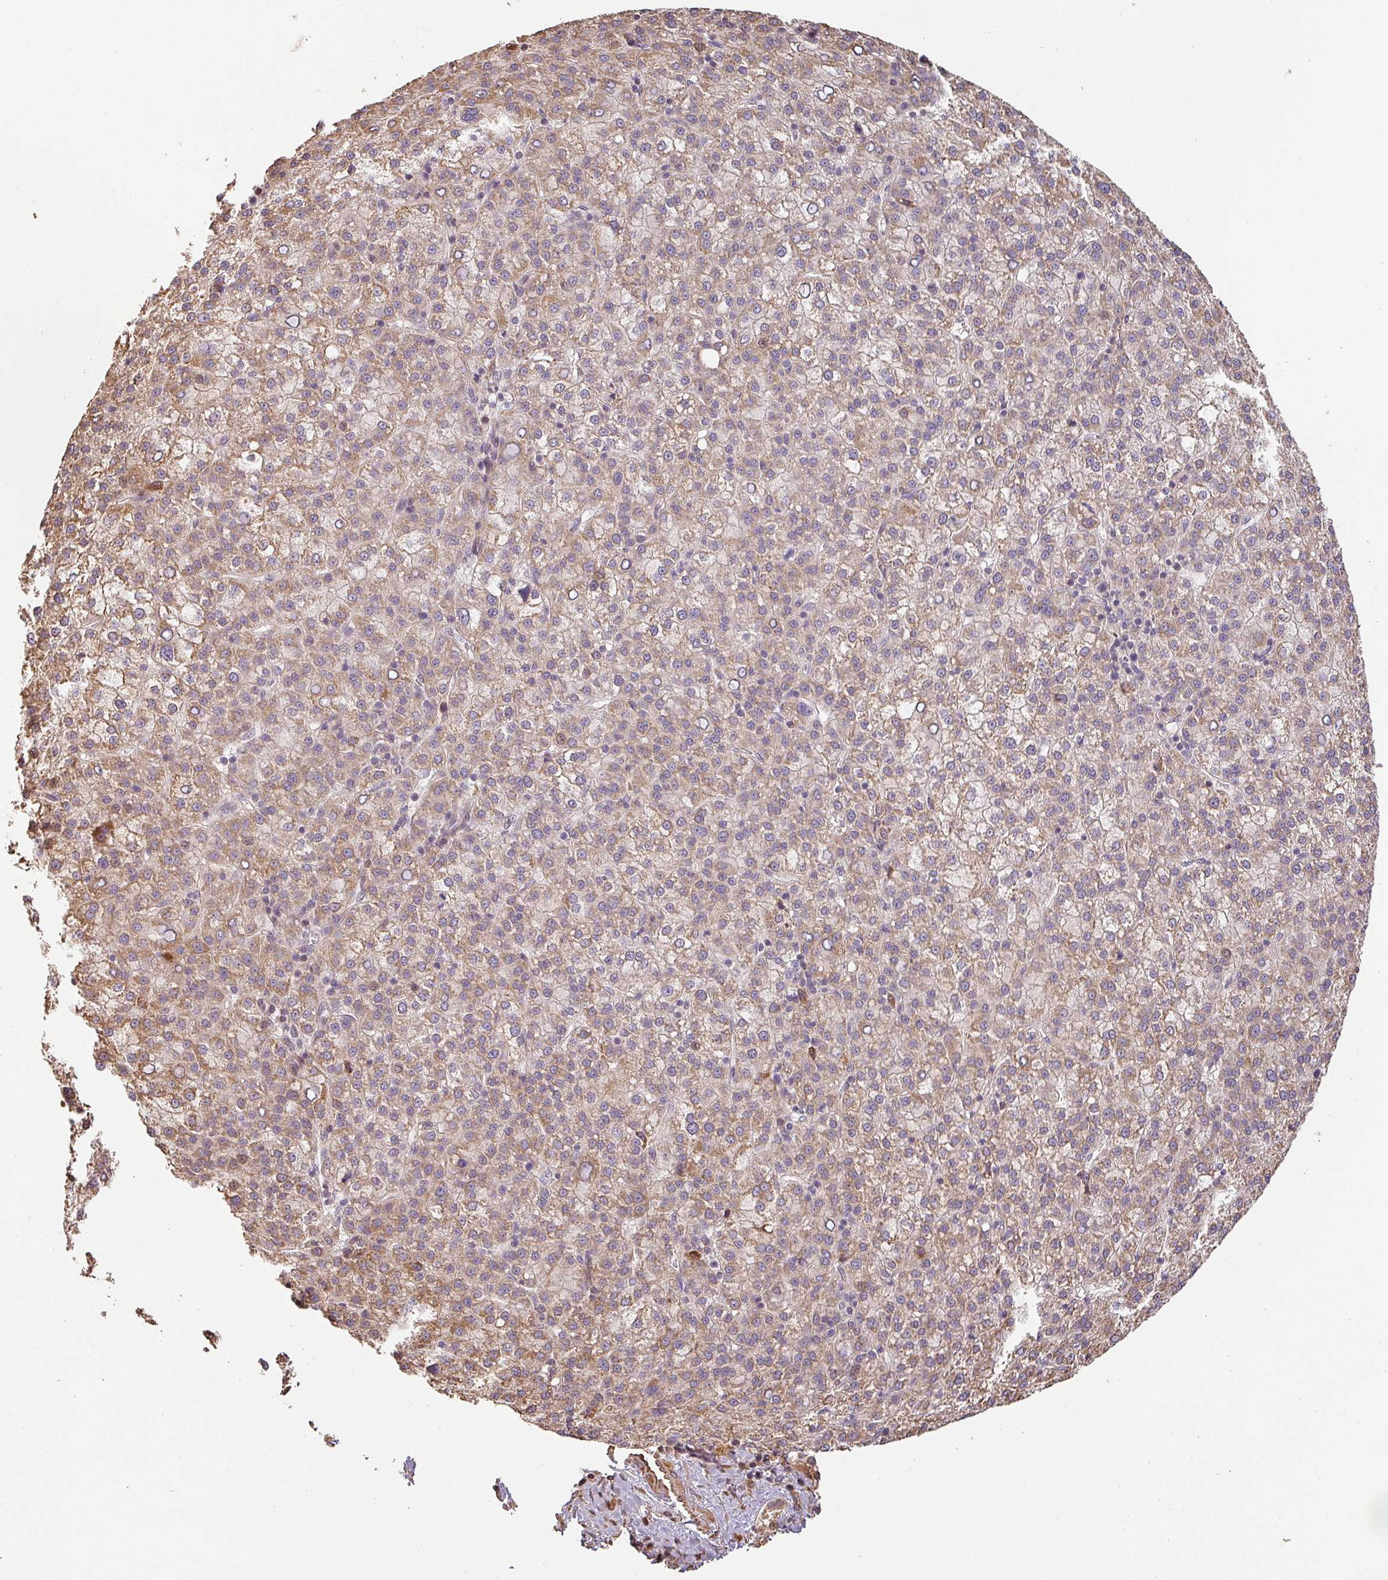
{"staining": {"intensity": "weak", "quantity": ">75%", "location": "cytoplasmic/membranous"}, "tissue": "liver cancer", "cell_type": "Tumor cells", "image_type": "cancer", "snomed": [{"axis": "morphology", "description": "Carcinoma, Hepatocellular, NOS"}, {"axis": "topography", "description": "Liver"}], "caption": "Tumor cells display low levels of weak cytoplasmic/membranous expression in approximately >75% of cells in human liver hepatocellular carcinoma.", "gene": "BPIFB3", "patient": {"sex": "female", "age": 58}}